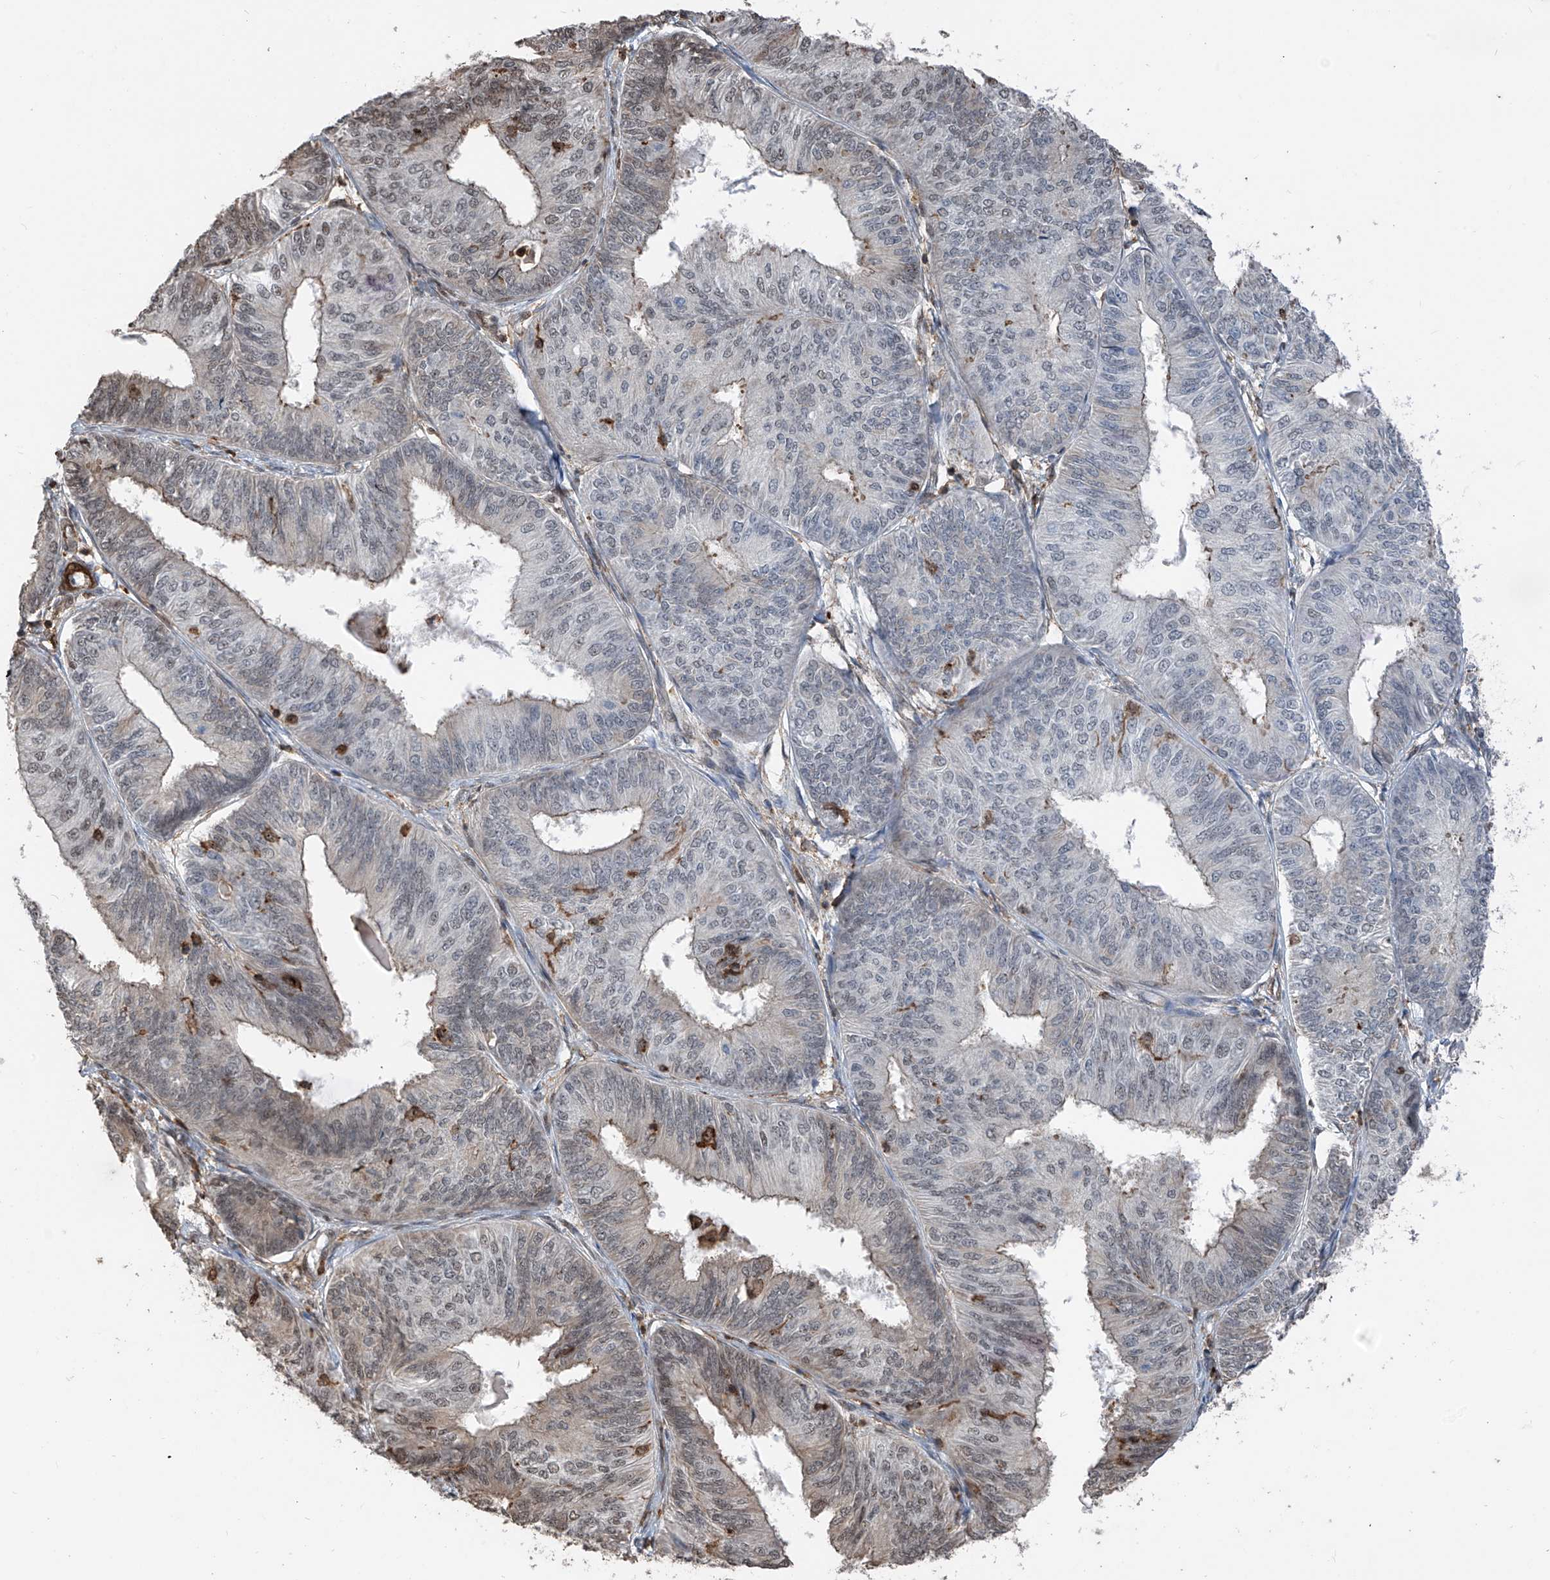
{"staining": {"intensity": "weak", "quantity": "<25%", "location": "cytoplasmic/membranous,nuclear"}, "tissue": "endometrial cancer", "cell_type": "Tumor cells", "image_type": "cancer", "snomed": [{"axis": "morphology", "description": "Adenocarcinoma, NOS"}, {"axis": "topography", "description": "Endometrium"}], "caption": "A histopathology image of human endometrial cancer is negative for staining in tumor cells. (Stains: DAB immunohistochemistry with hematoxylin counter stain, Microscopy: brightfield microscopy at high magnification).", "gene": "MICAL1", "patient": {"sex": "female", "age": 58}}